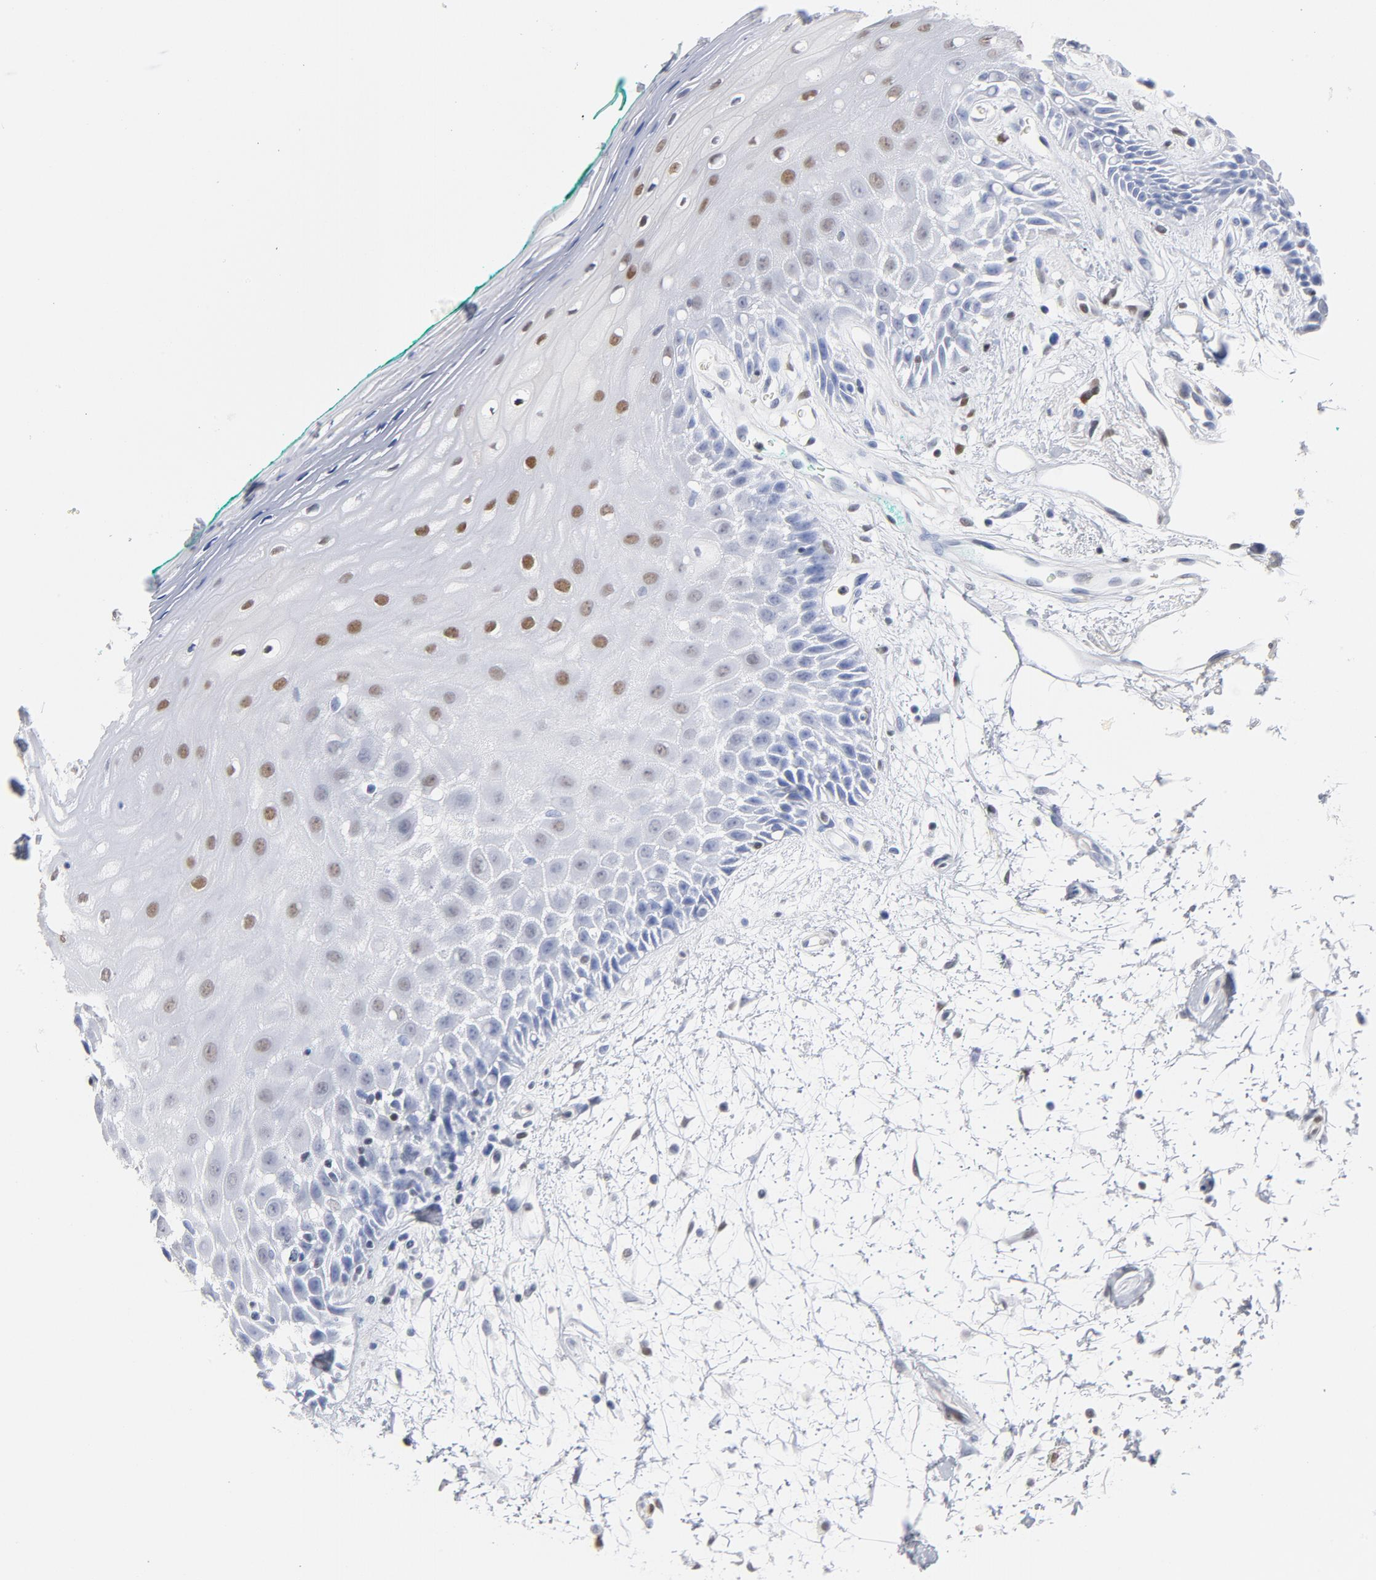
{"staining": {"intensity": "moderate", "quantity": "25%-75%", "location": "nuclear"}, "tissue": "oral mucosa", "cell_type": "Squamous epithelial cells", "image_type": "normal", "snomed": [{"axis": "morphology", "description": "Normal tissue, NOS"}, {"axis": "morphology", "description": "Squamous cell carcinoma, NOS"}, {"axis": "topography", "description": "Skeletal muscle"}, {"axis": "topography", "description": "Oral tissue"}, {"axis": "topography", "description": "Head-Neck"}], "caption": "Normal oral mucosa demonstrates moderate nuclear staining in approximately 25%-75% of squamous epithelial cells.", "gene": "CDKN1B", "patient": {"sex": "female", "age": 84}}